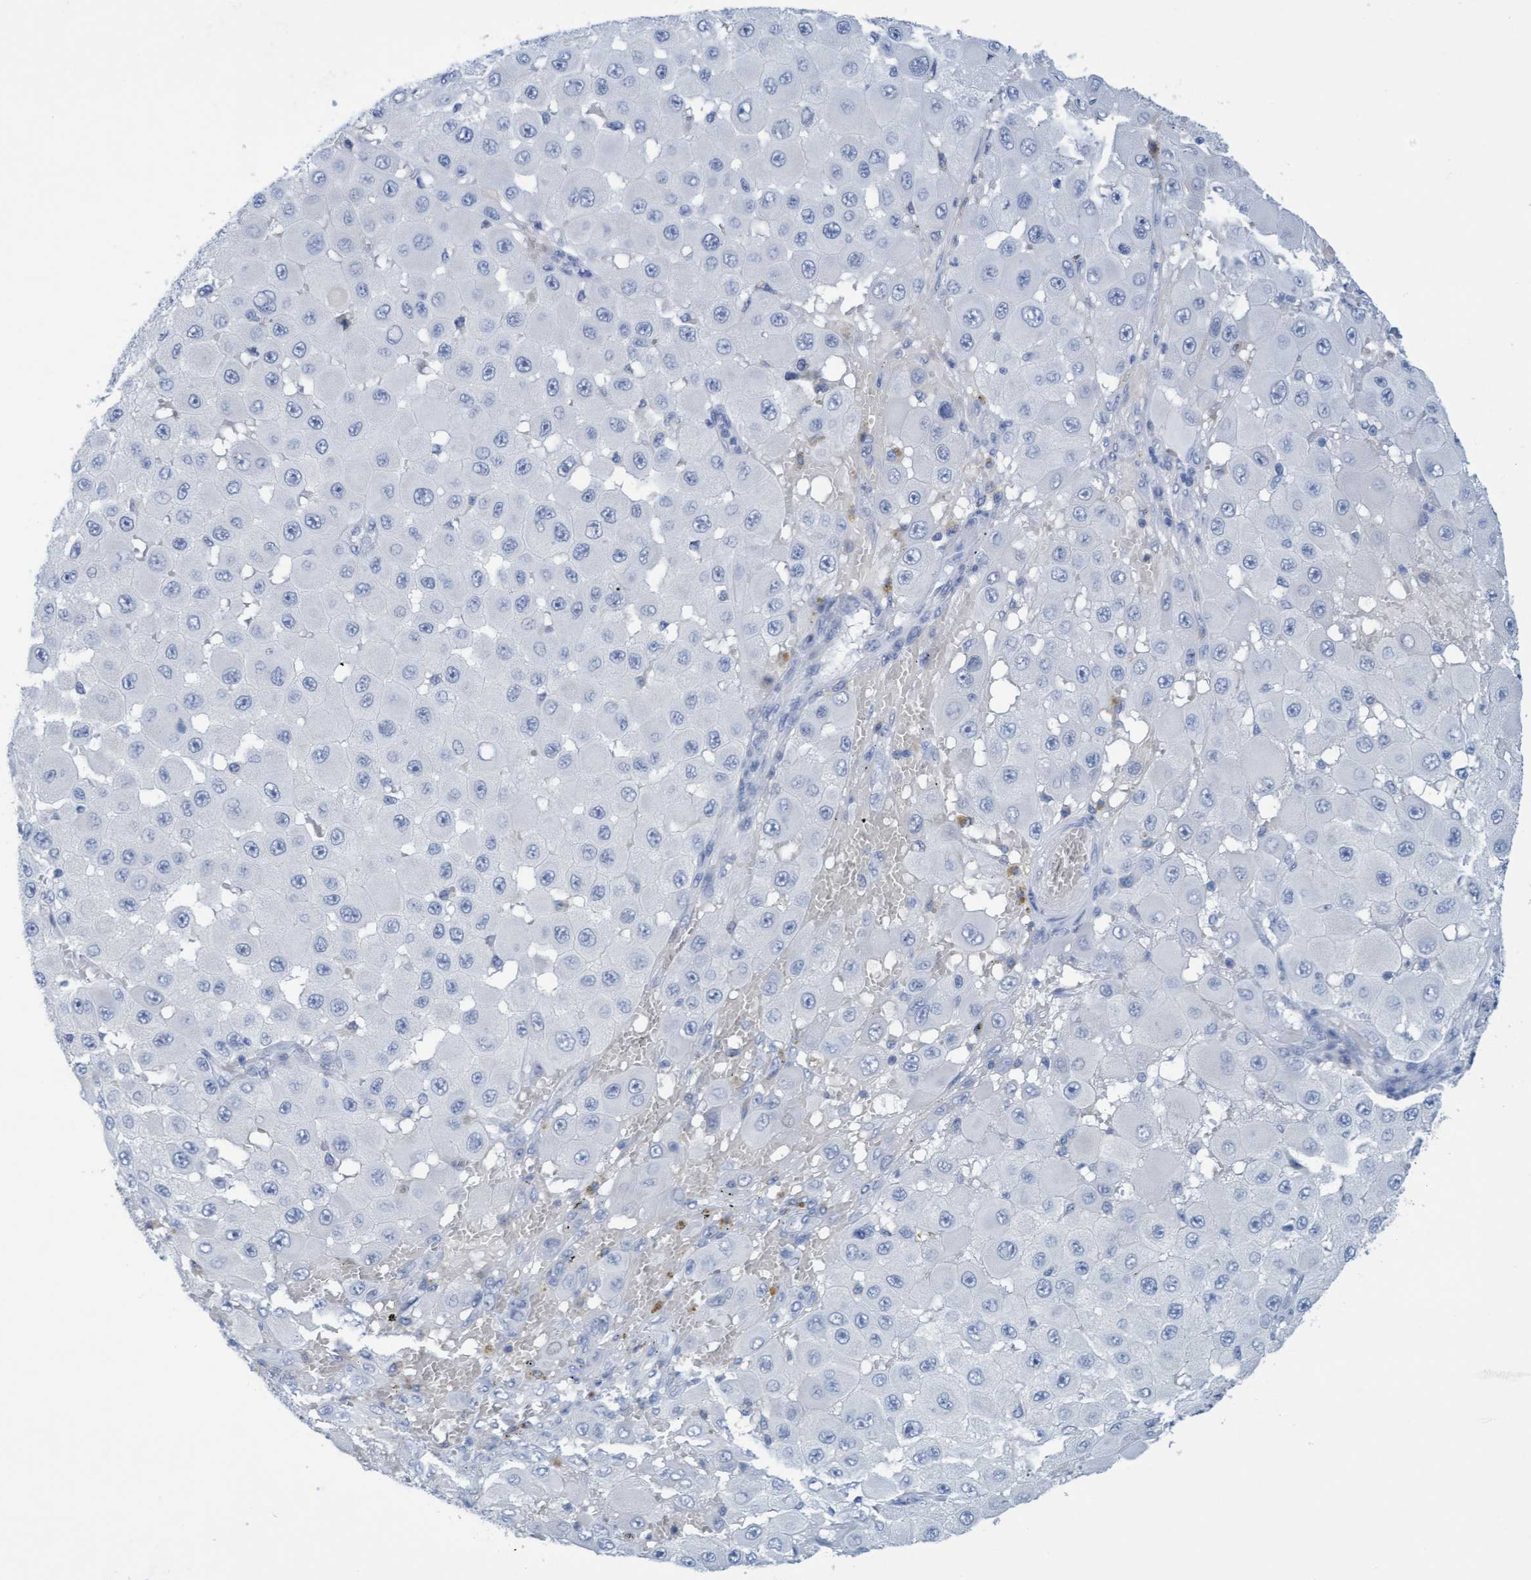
{"staining": {"intensity": "negative", "quantity": "none", "location": "none"}, "tissue": "melanoma", "cell_type": "Tumor cells", "image_type": "cancer", "snomed": [{"axis": "morphology", "description": "Malignant melanoma, NOS"}, {"axis": "topography", "description": "Skin"}], "caption": "A photomicrograph of human melanoma is negative for staining in tumor cells.", "gene": "SSTR3", "patient": {"sex": "female", "age": 81}}